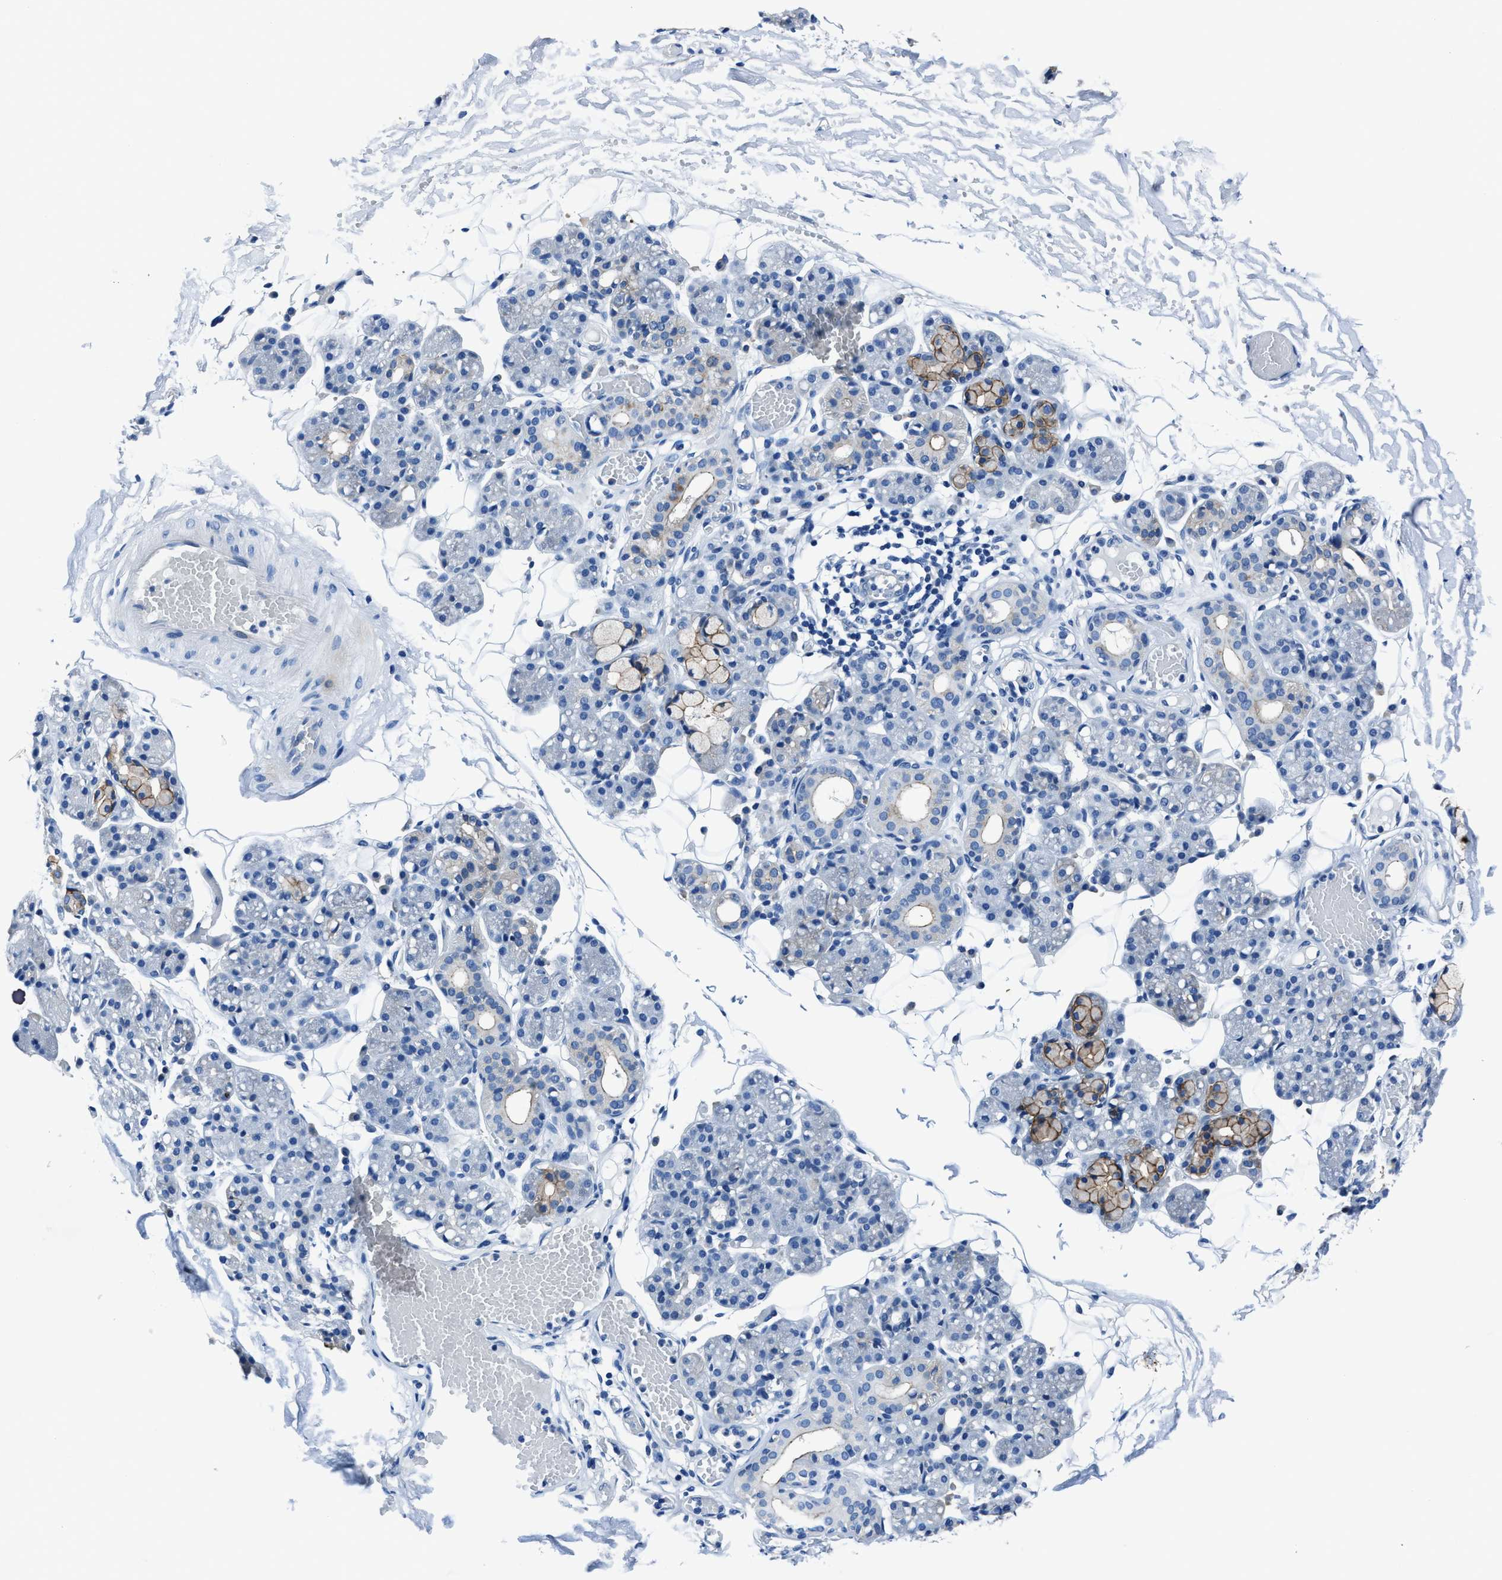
{"staining": {"intensity": "moderate", "quantity": "<25%", "location": "cytoplasmic/membranous"}, "tissue": "salivary gland", "cell_type": "Glandular cells", "image_type": "normal", "snomed": [{"axis": "morphology", "description": "Normal tissue, NOS"}, {"axis": "topography", "description": "Salivary gland"}], "caption": "An immunohistochemistry photomicrograph of unremarkable tissue is shown. Protein staining in brown highlights moderate cytoplasmic/membranous positivity in salivary gland within glandular cells.", "gene": "LMO7", "patient": {"sex": "male", "age": 63}}